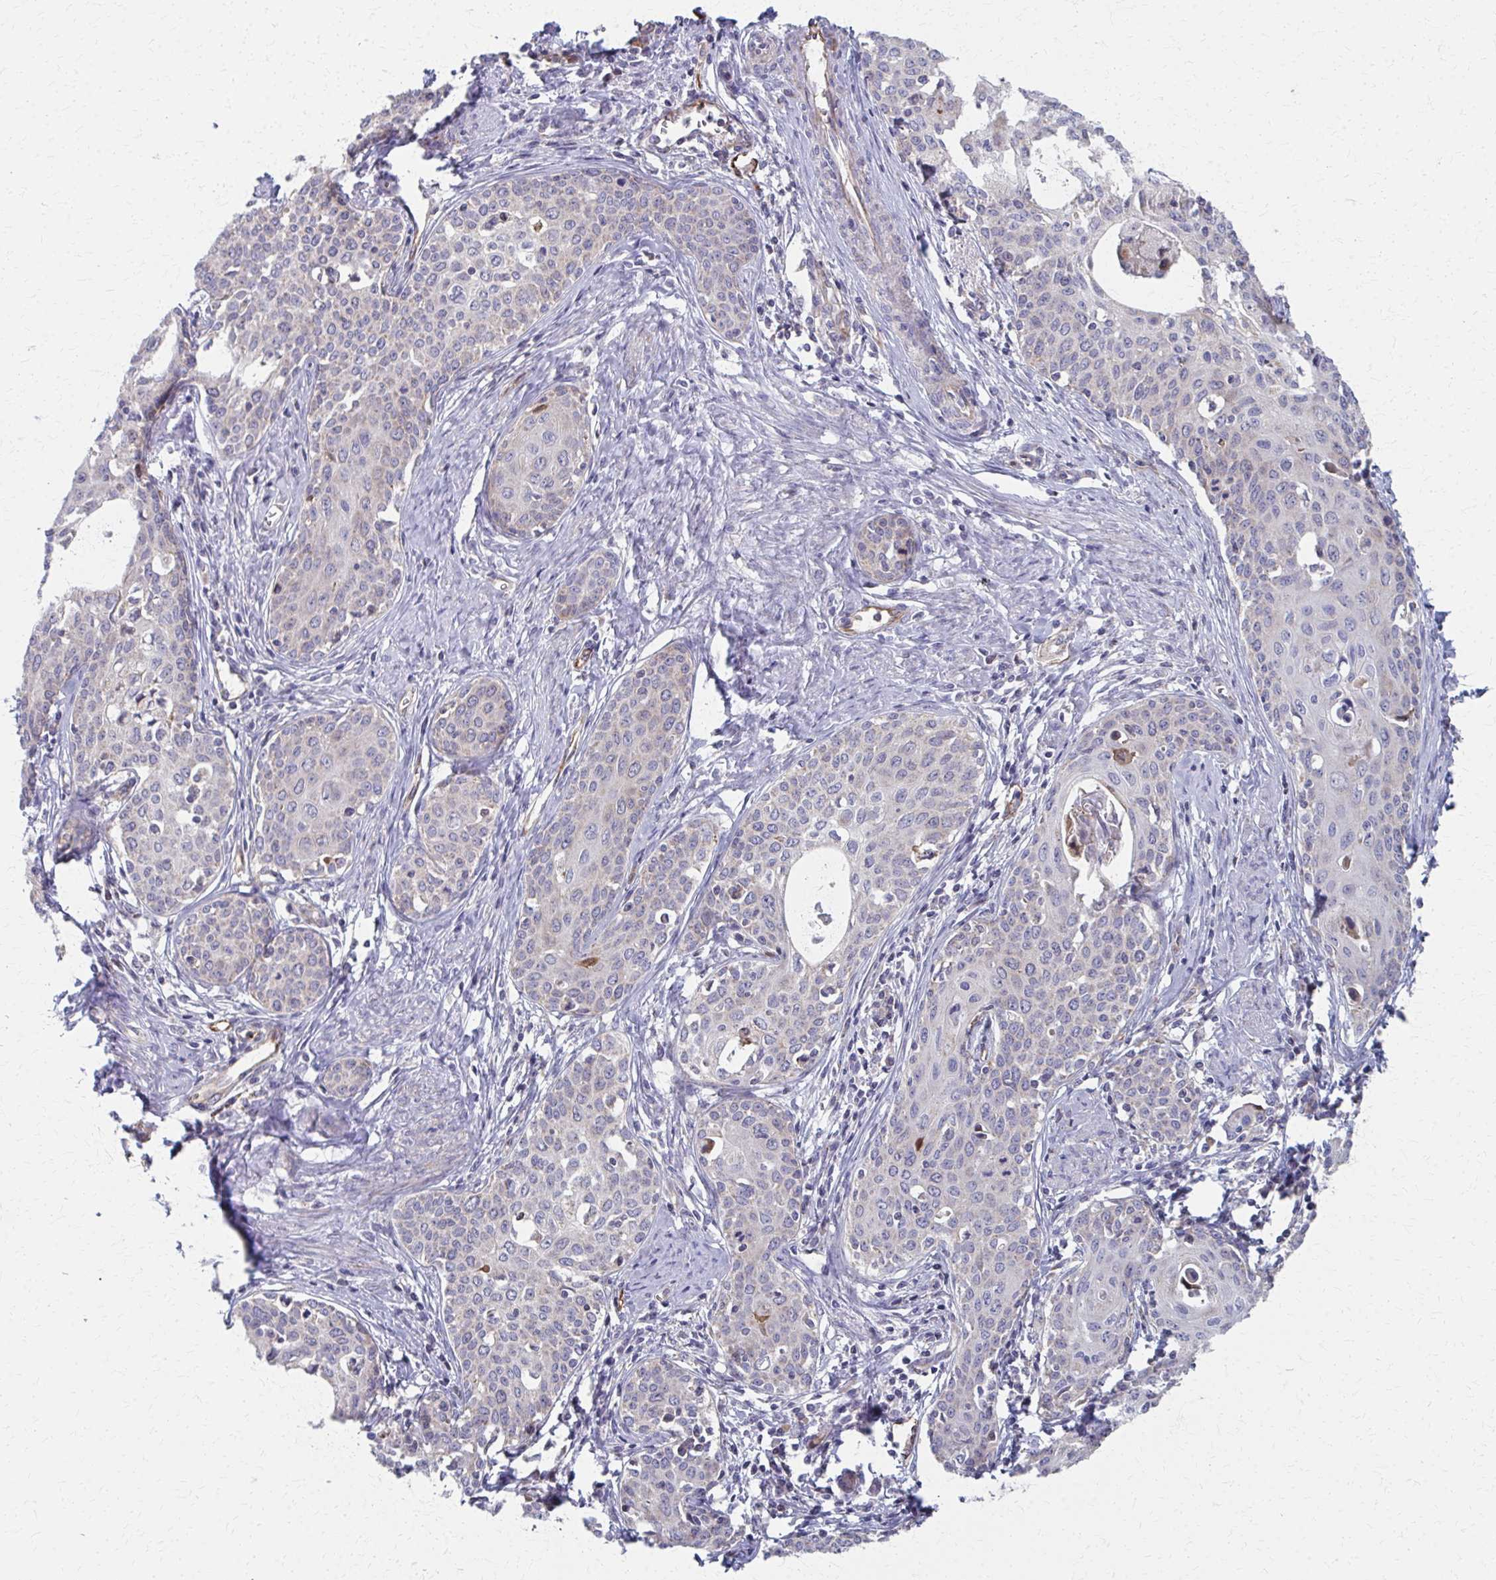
{"staining": {"intensity": "moderate", "quantity": "<25%", "location": "cytoplasmic/membranous"}, "tissue": "cervical cancer", "cell_type": "Tumor cells", "image_type": "cancer", "snomed": [{"axis": "morphology", "description": "Squamous cell carcinoma, NOS"}, {"axis": "morphology", "description": "Adenocarcinoma, NOS"}, {"axis": "topography", "description": "Cervix"}], "caption": "Immunohistochemistry (IHC) staining of cervical cancer (squamous cell carcinoma), which reveals low levels of moderate cytoplasmic/membranous staining in approximately <25% of tumor cells indicating moderate cytoplasmic/membranous protein staining. The staining was performed using DAB (3,3'-diaminobenzidine) (brown) for protein detection and nuclei were counterstained in hematoxylin (blue).", "gene": "FAHD1", "patient": {"sex": "female", "age": 52}}